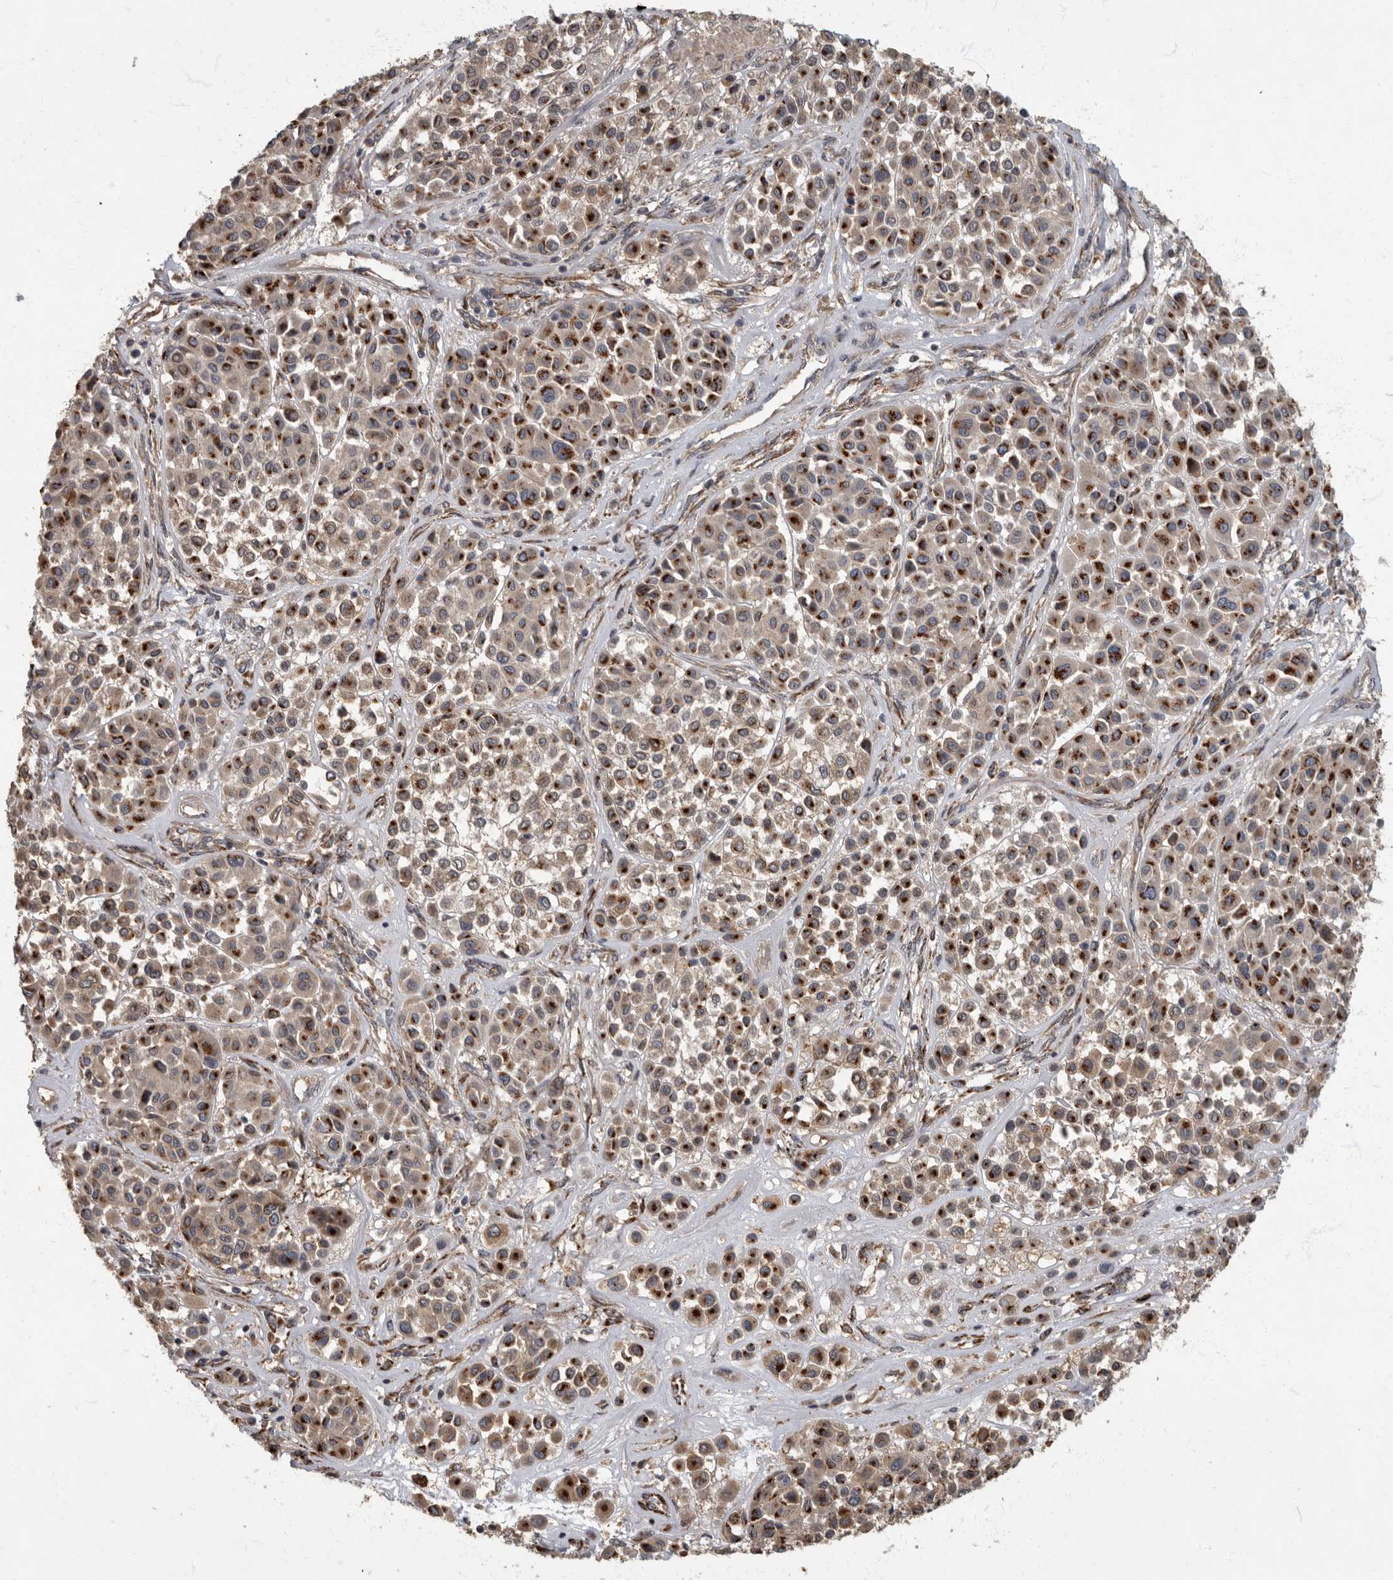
{"staining": {"intensity": "strong", "quantity": ">75%", "location": "cytoplasmic/membranous"}, "tissue": "melanoma", "cell_type": "Tumor cells", "image_type": "cancer", "snomed": [{"axis": "morphology", "description": "Malignant melanoma, Metastatic site"}, {"axis": "topography", "description": "Soft tissue"}], "caption": "Melanoma stained for a protein reveals strong cytoplasmic/membranous positivity in tumor cells. The protein of interest is shown in brown color, while the nuclei are stained blue.", "gene": "IQCK", "patient": {"sex": "male", "age": 41}}